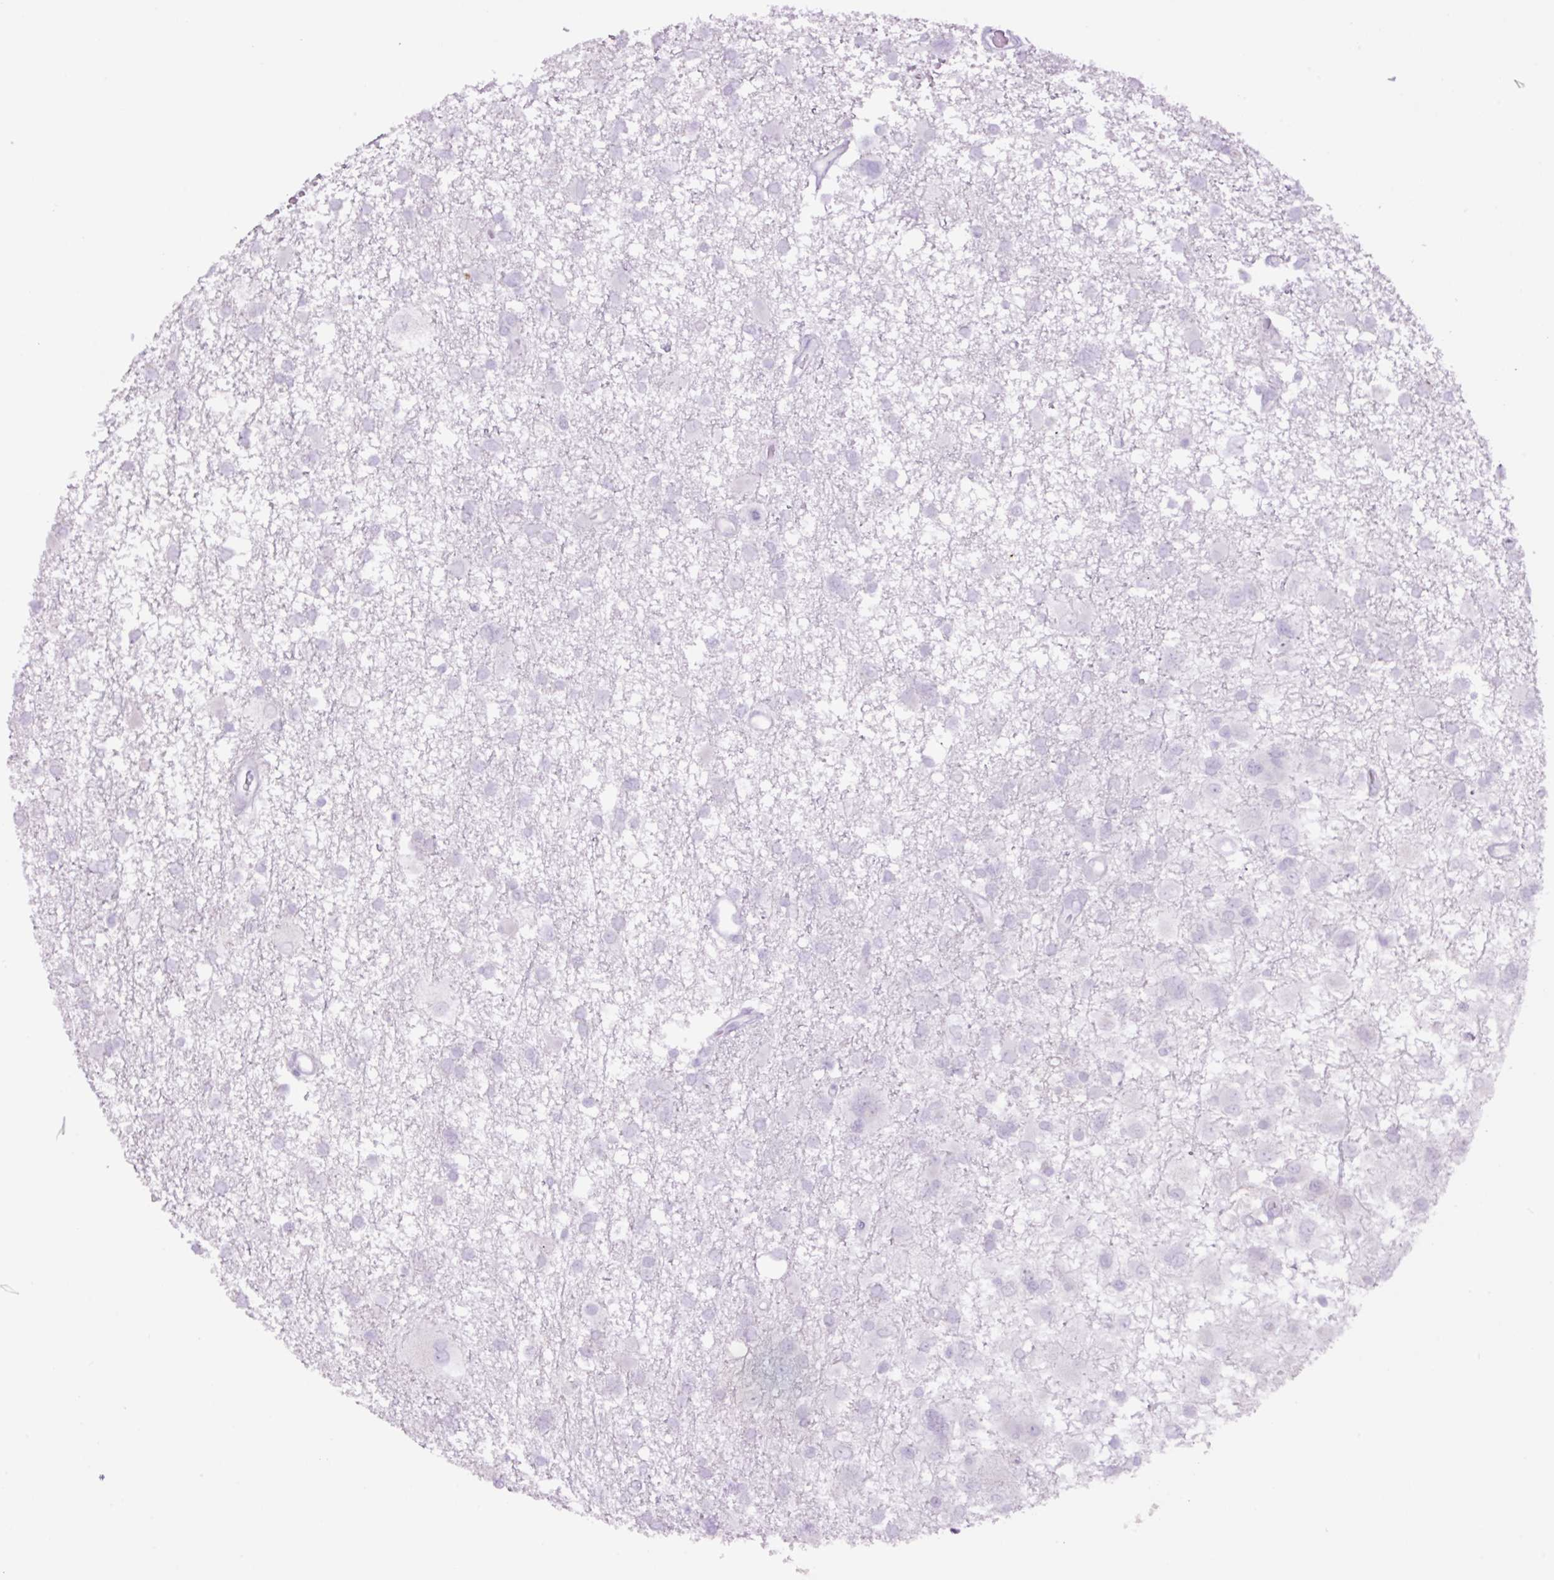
{"staining": {"intensity": "negative", "quantity": "none", "location": "none"}, "tissue": "glioma", "cell_type": "Tumor cells", "image_type": "cancer", "snomed": [{"axis": "morphology", "description": "Glioma, malignant, High grade"}, {"axis": "topography", "description": "Brain"}], "caption": "This is an immunohistochemistry histopathology image of human glioma. There is no positivity in tumor cells.", "gene": "MFSD3", "patient": {"sex": "male", "age": 61}}